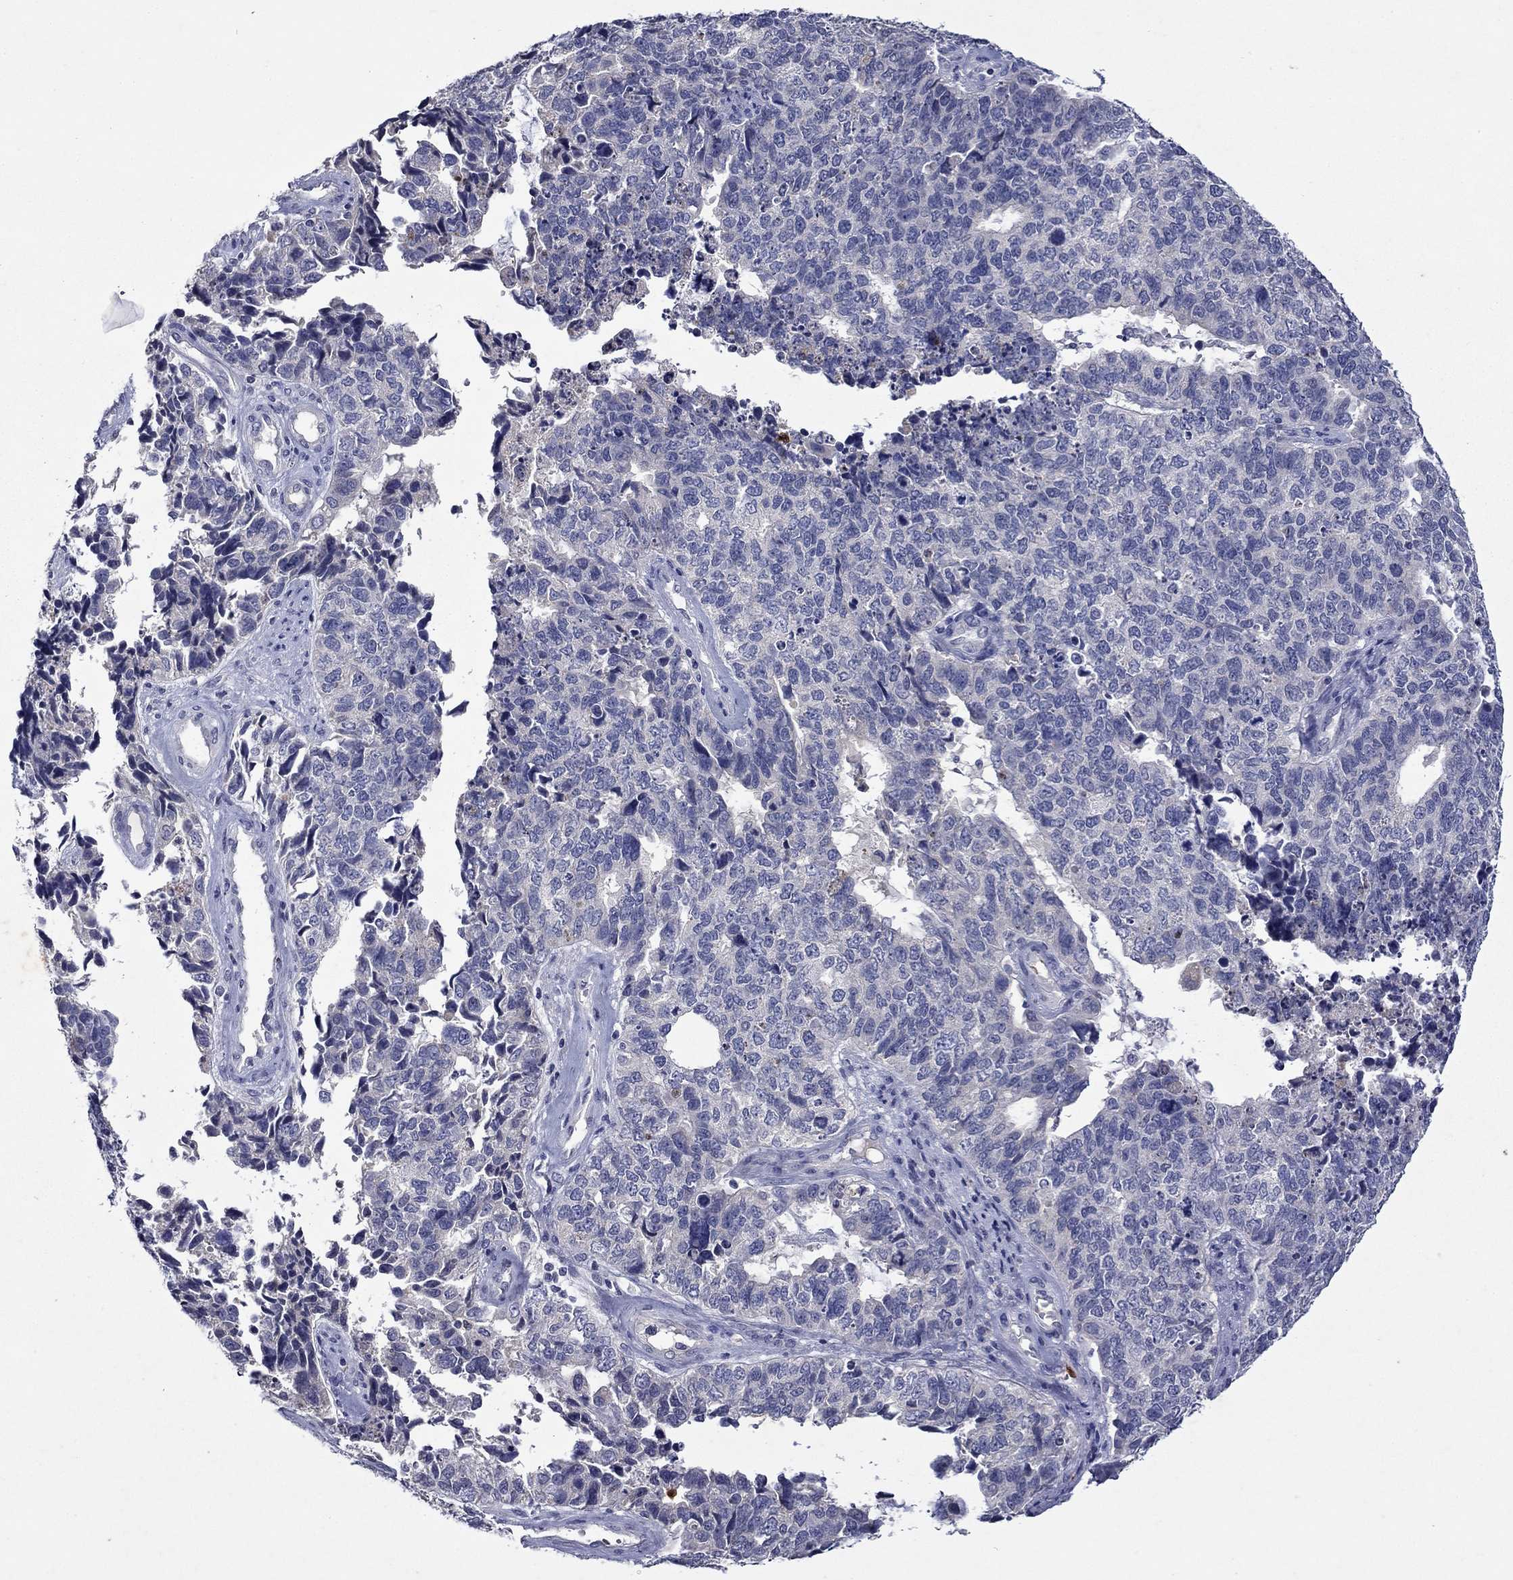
{"staining": {"intensity": "negative", "quantity": "none", "location": "none"}, "tissue": "cervical cancer", "cell_type": "Tumor cells", "image_type": "cancer", "snomed": [{"axis": "morphology", "description": "Squamous cell carcinoma, NOS"}, {"axis": "topography", "description": "Cervix"}], "caption": "IHC of cervical cancer demonstrates no positivity in tumor cells. Nuclei are stained in blue.", "gene": "IRF5", "patient": {"sex": "female", "age": 63}}